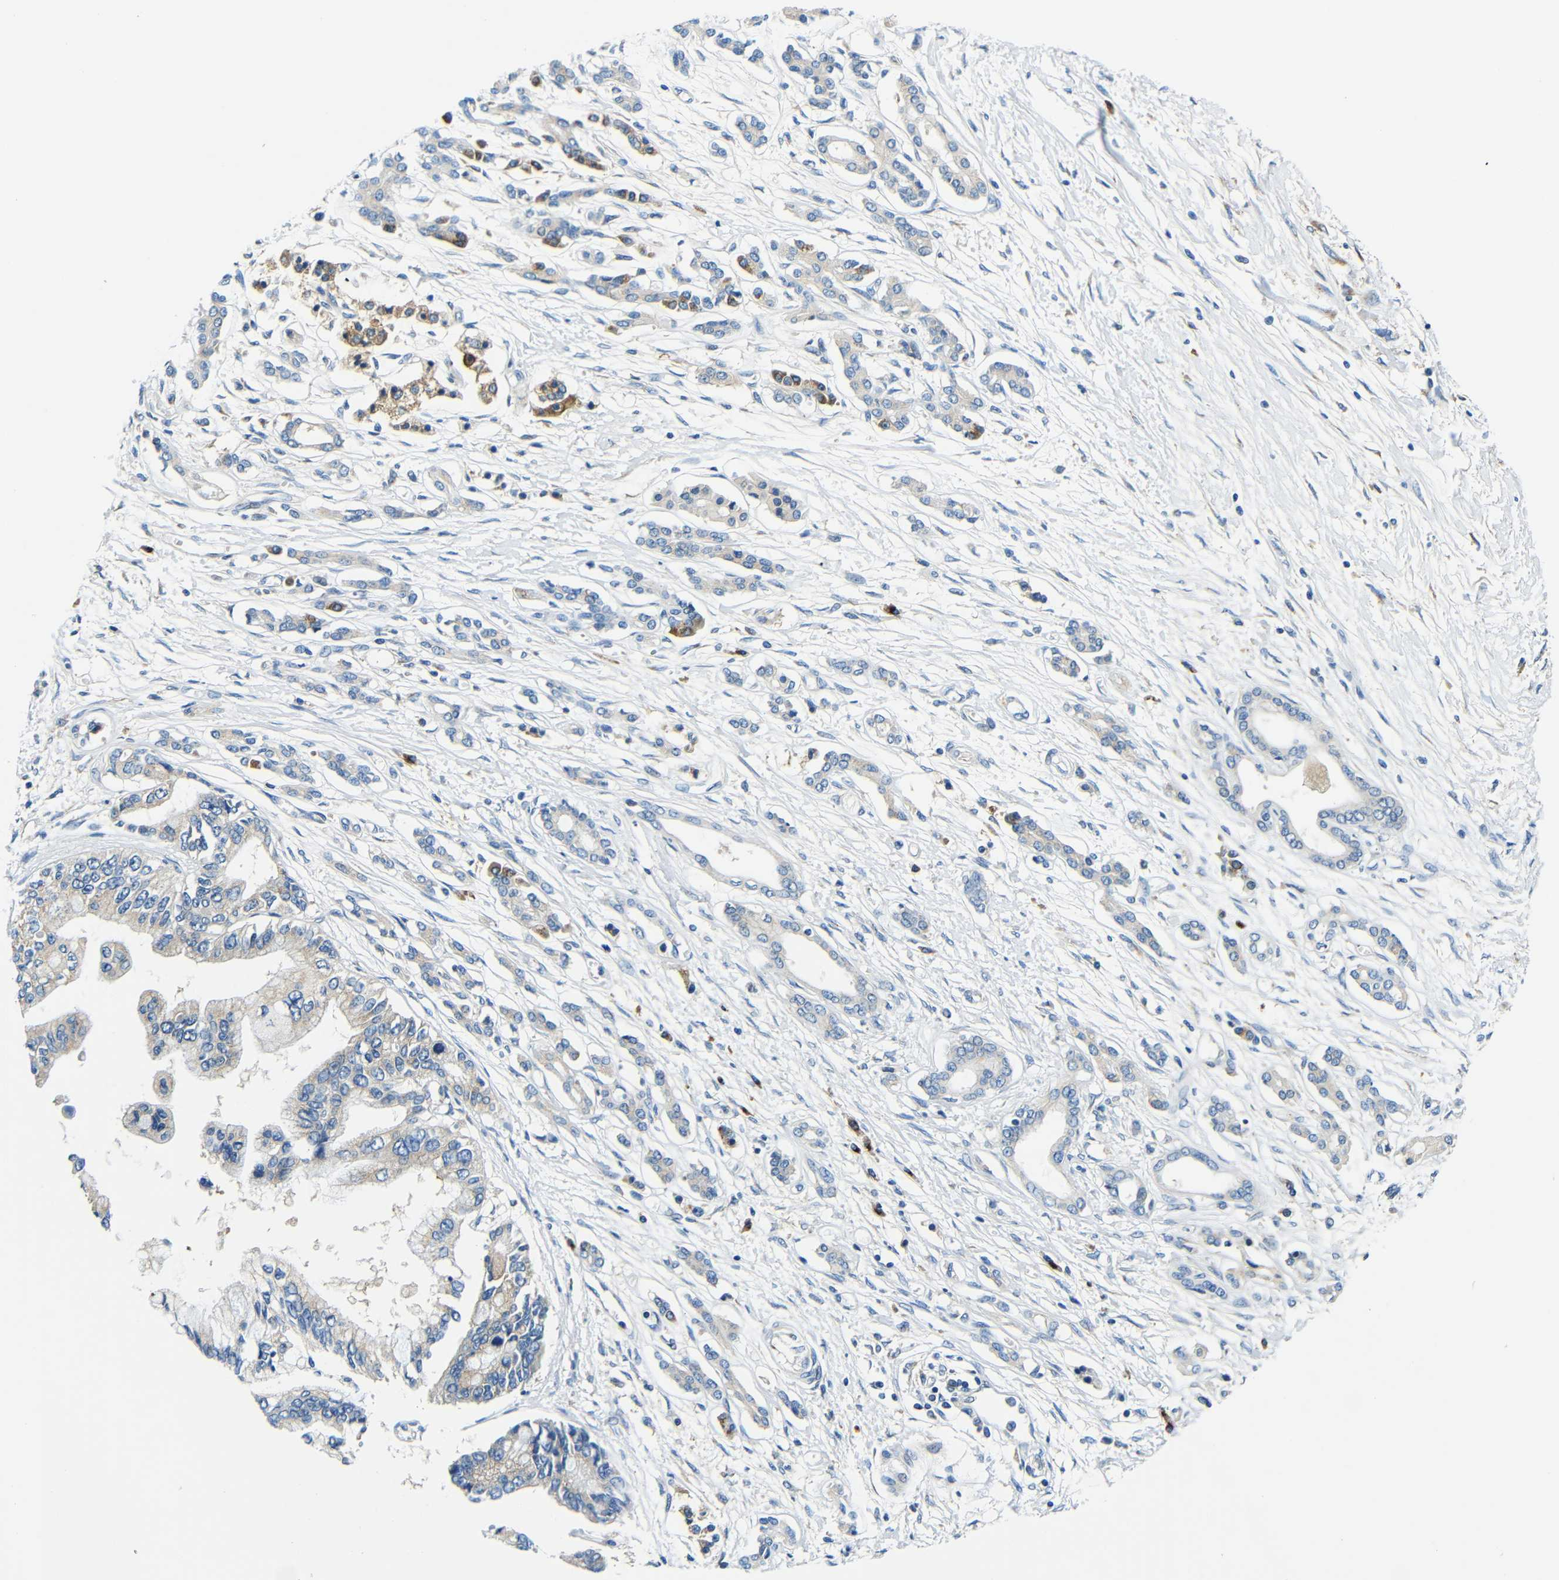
{"staining": {"intensity": "weak", "quantity": "<25%", "location": "cytoplasmic/membranous"}, "tissue": "pancreatic cancer", "cell_type": "Tumor cells", "image_type": "cancer", "snomed": [{"axis": "morphology", "description": "Adenocarcinoma, NOS"}, {"axis": "topography", "description": "Pancreas"}], "caption": "An immunohistochemistry micrograph of pancreatic cancer (adenocarcinoma) is shown. There is no staining in tumor cells of pancreatic cancer (adenocarcinoma).", "gene": "USO1", "patient": {"sex": "male", "age": 56}}